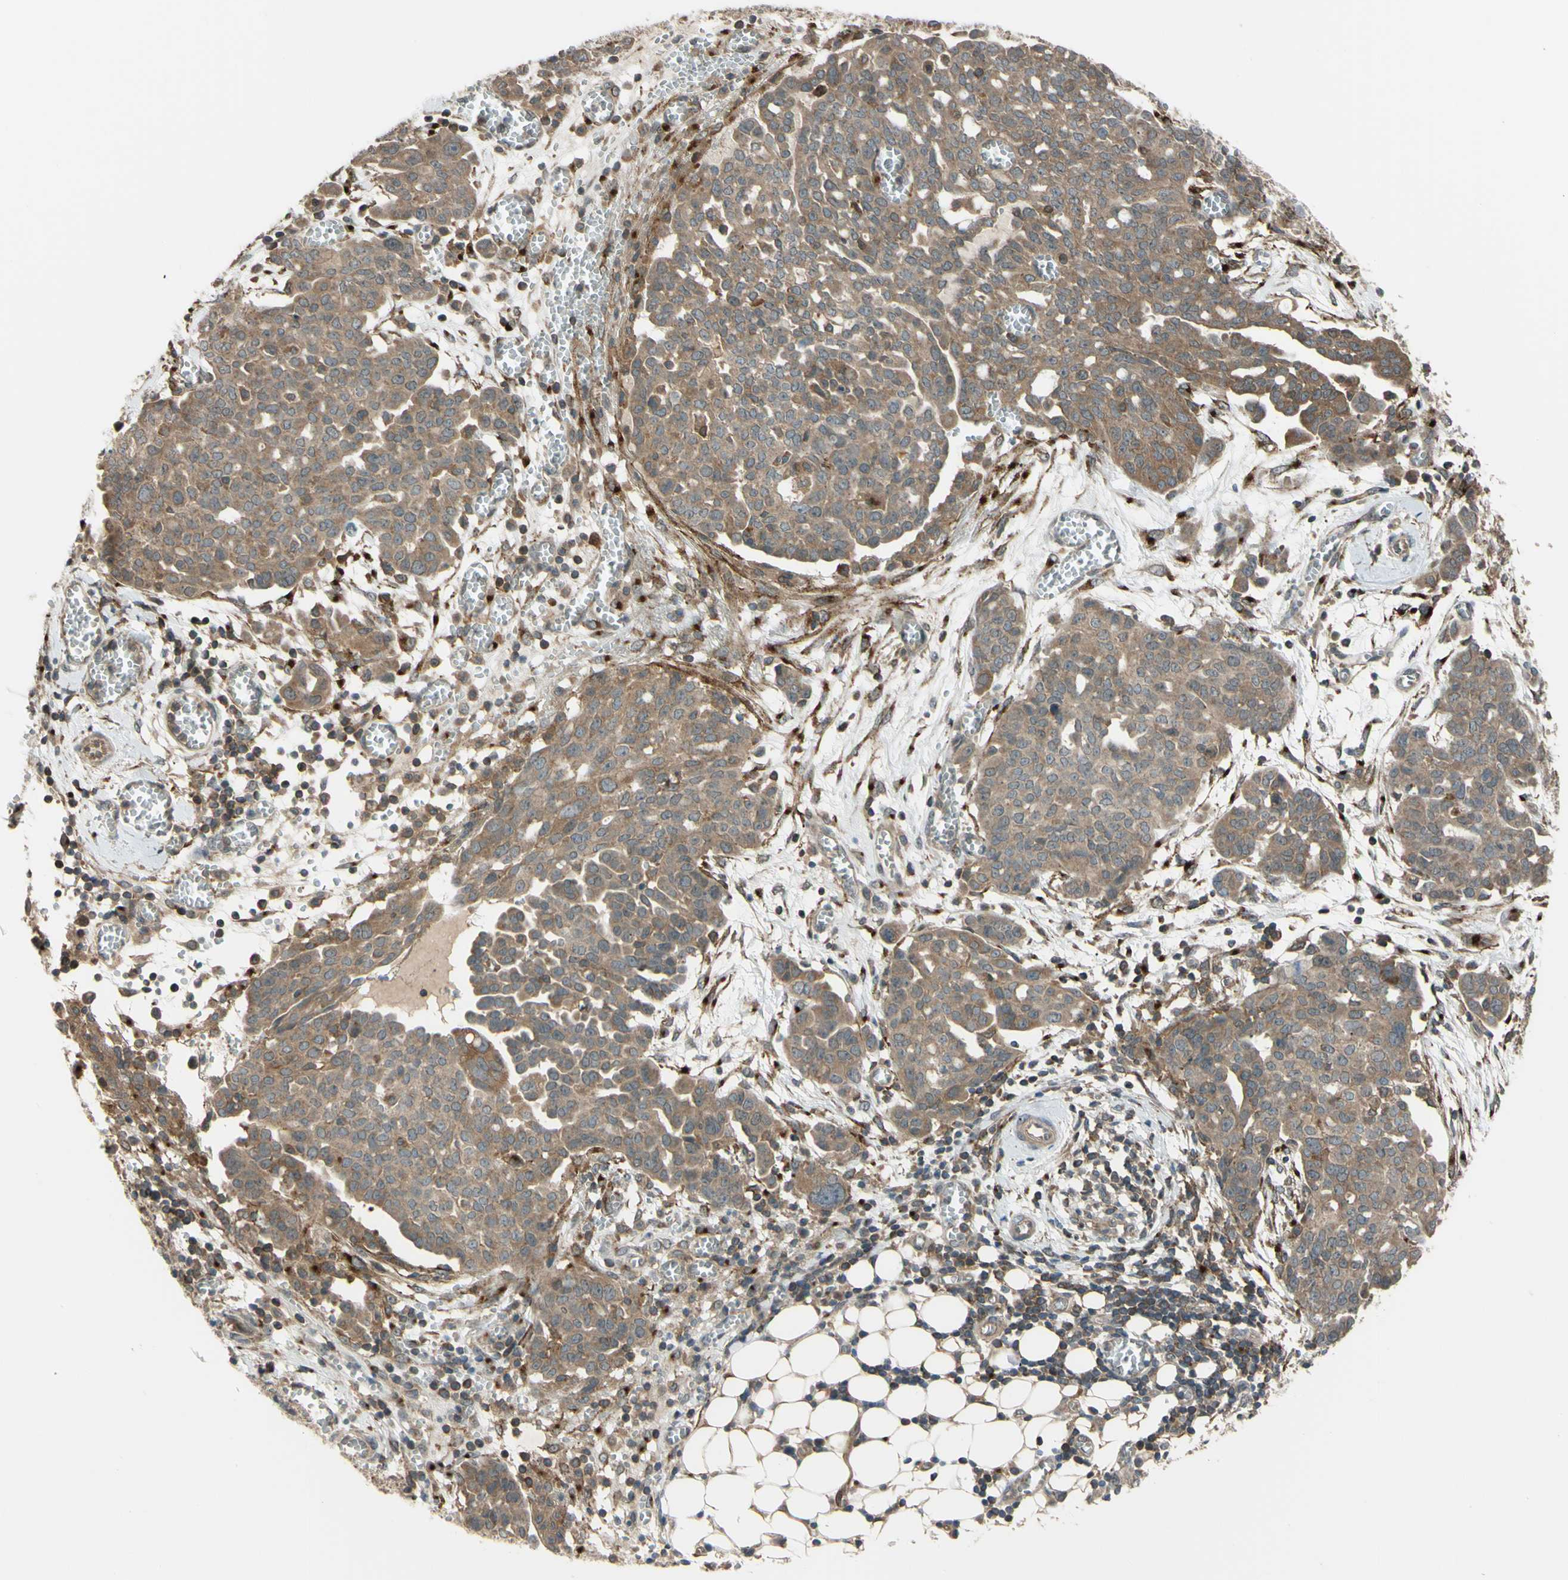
{"staining": {"intensity": "weak", "quantity": ">75%", "location": "cytoplasmic/membranous,nuclear"}, "tissue": "ovarian cancer", "cell_type": "Tumor cells", "image_type": "cancer", "snomed": [{"axis": "morphology", "description": "Cystadenocarcinoma, serous, NOS"}, {"axis": "topography", "description": "Soft tissue"}, {"axis": "topography", "description": "Ovary"}], "caption": "Tumor cells demonstrate low levels of weak cytoplasmic/membranous and nuclear staining in about >75% of cells in human ovarian cancer.", "gene": "FLII", "patient": {"sex": "female", "age": 57}}